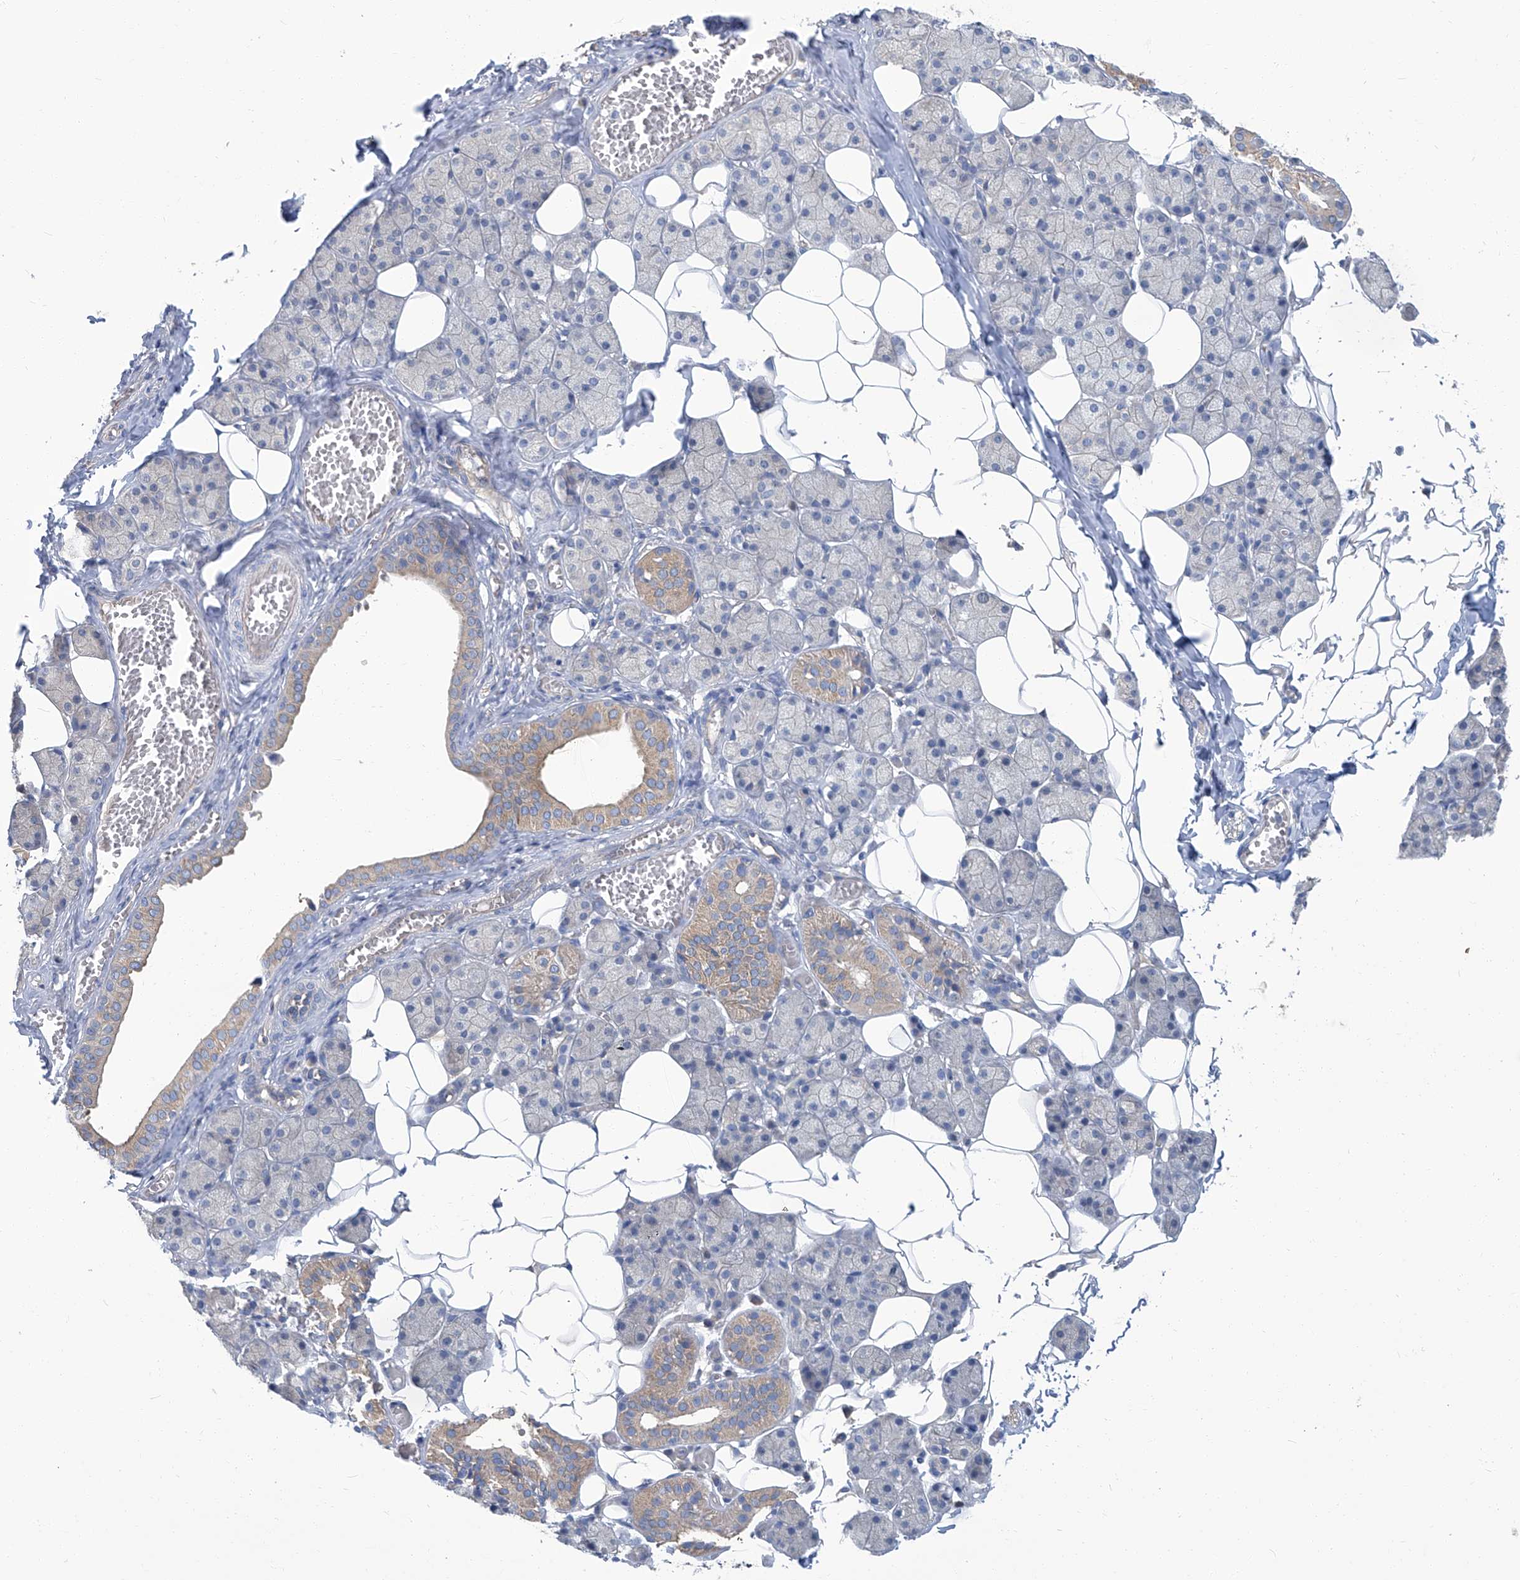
{"staining": {"intensity": "weak", "quantity": "25%-75%", "location": "cytoplasmic/membranous"}, "tissue": "salivary gland", "cell_type": "Glandular cells", "image_type": "normal", "snomed": [{"axis": "morphology", "description": "Normal tissue, NOS"}, {"axis": "topography", "description": "Salivary gland"}], "caption": "Human salivary gland stained with a brown dye reveals weak cytoplasmic/membranous positive staining in approximately 25%-75% of glandular cells.", "gene": "PFKL", "patient": {"sex": "female", "age": 33}}